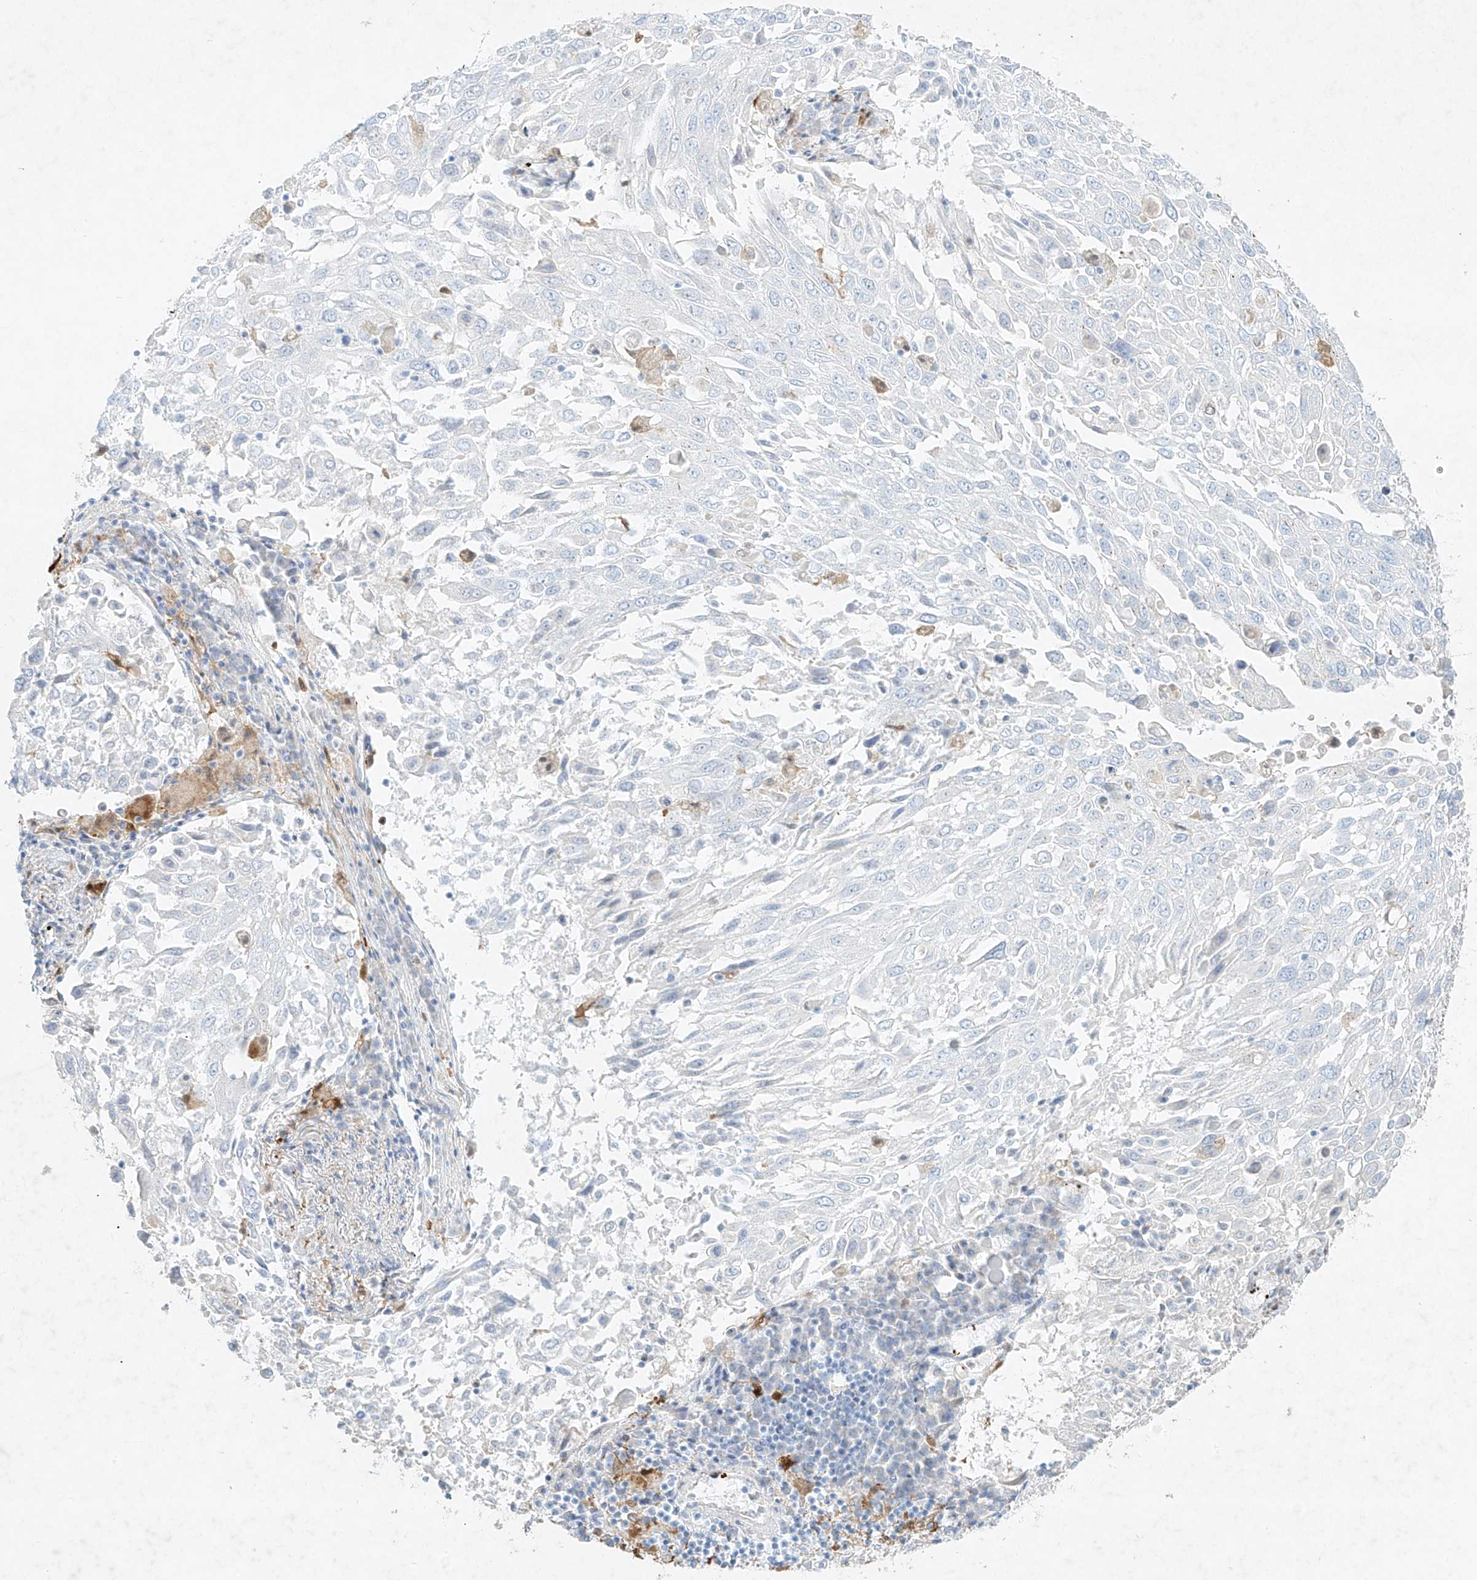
{"staining": {"intensity": "negative", "quantity": "none", "location": "none"}, "tissue": "lung cancer", "cell_type": "Tumor cells", "image_type": "cancer", "snomed": [{"axis": "morphology", "description": "Squamous cell carcinoma, NOS"}, {"axis": "topography", "description": "Lung"}], "caption": "This is an immunohistochemistry (IHC) image of squamous cell carcinoma (lung). There is no positivity in tumor cells.", "gene": "PLEK", "patient": {"sex": "male", "age": 65}}